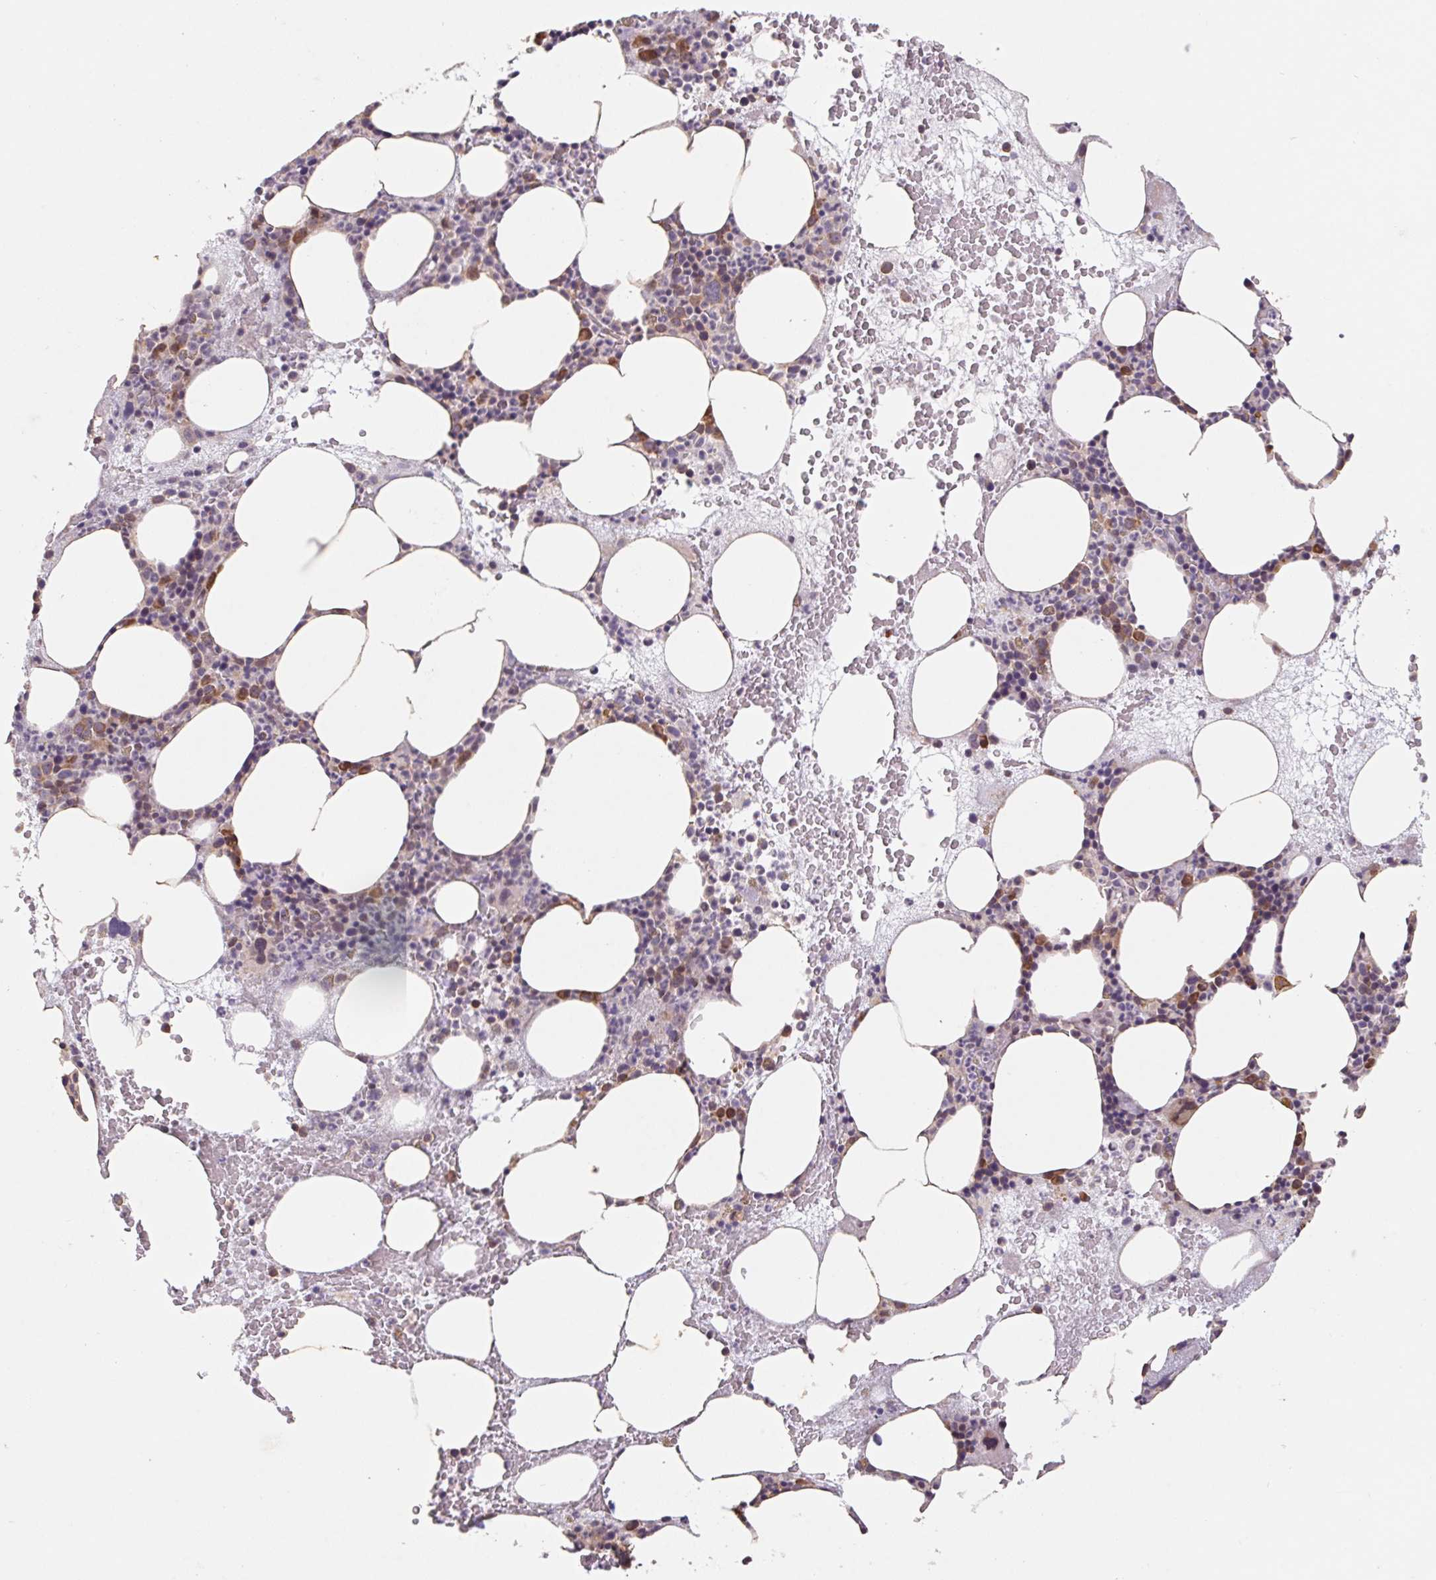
{"staining": {"intensity": "moderate", "quantity": "<25%", "location": "cytoplasmic/membranous"}, "tissue": "bone marrow", "cell_type": "Hematopoietic cells", "image_type": "normal", "snomed": [{"axis": "morphology", "description": "Normal tissue, NOS"}, {"axis": "topography", "description": "Bone marrow"}], "caption": "The immunohistochemical stain labels moderate cytoplasmic/membranous expression in hematopoietic cells of benign bone marrow. (IHC, brightfield microscopy, high magnification).", "gene": "RPL27A", "patient": {"sex": "male", "age": 89}}